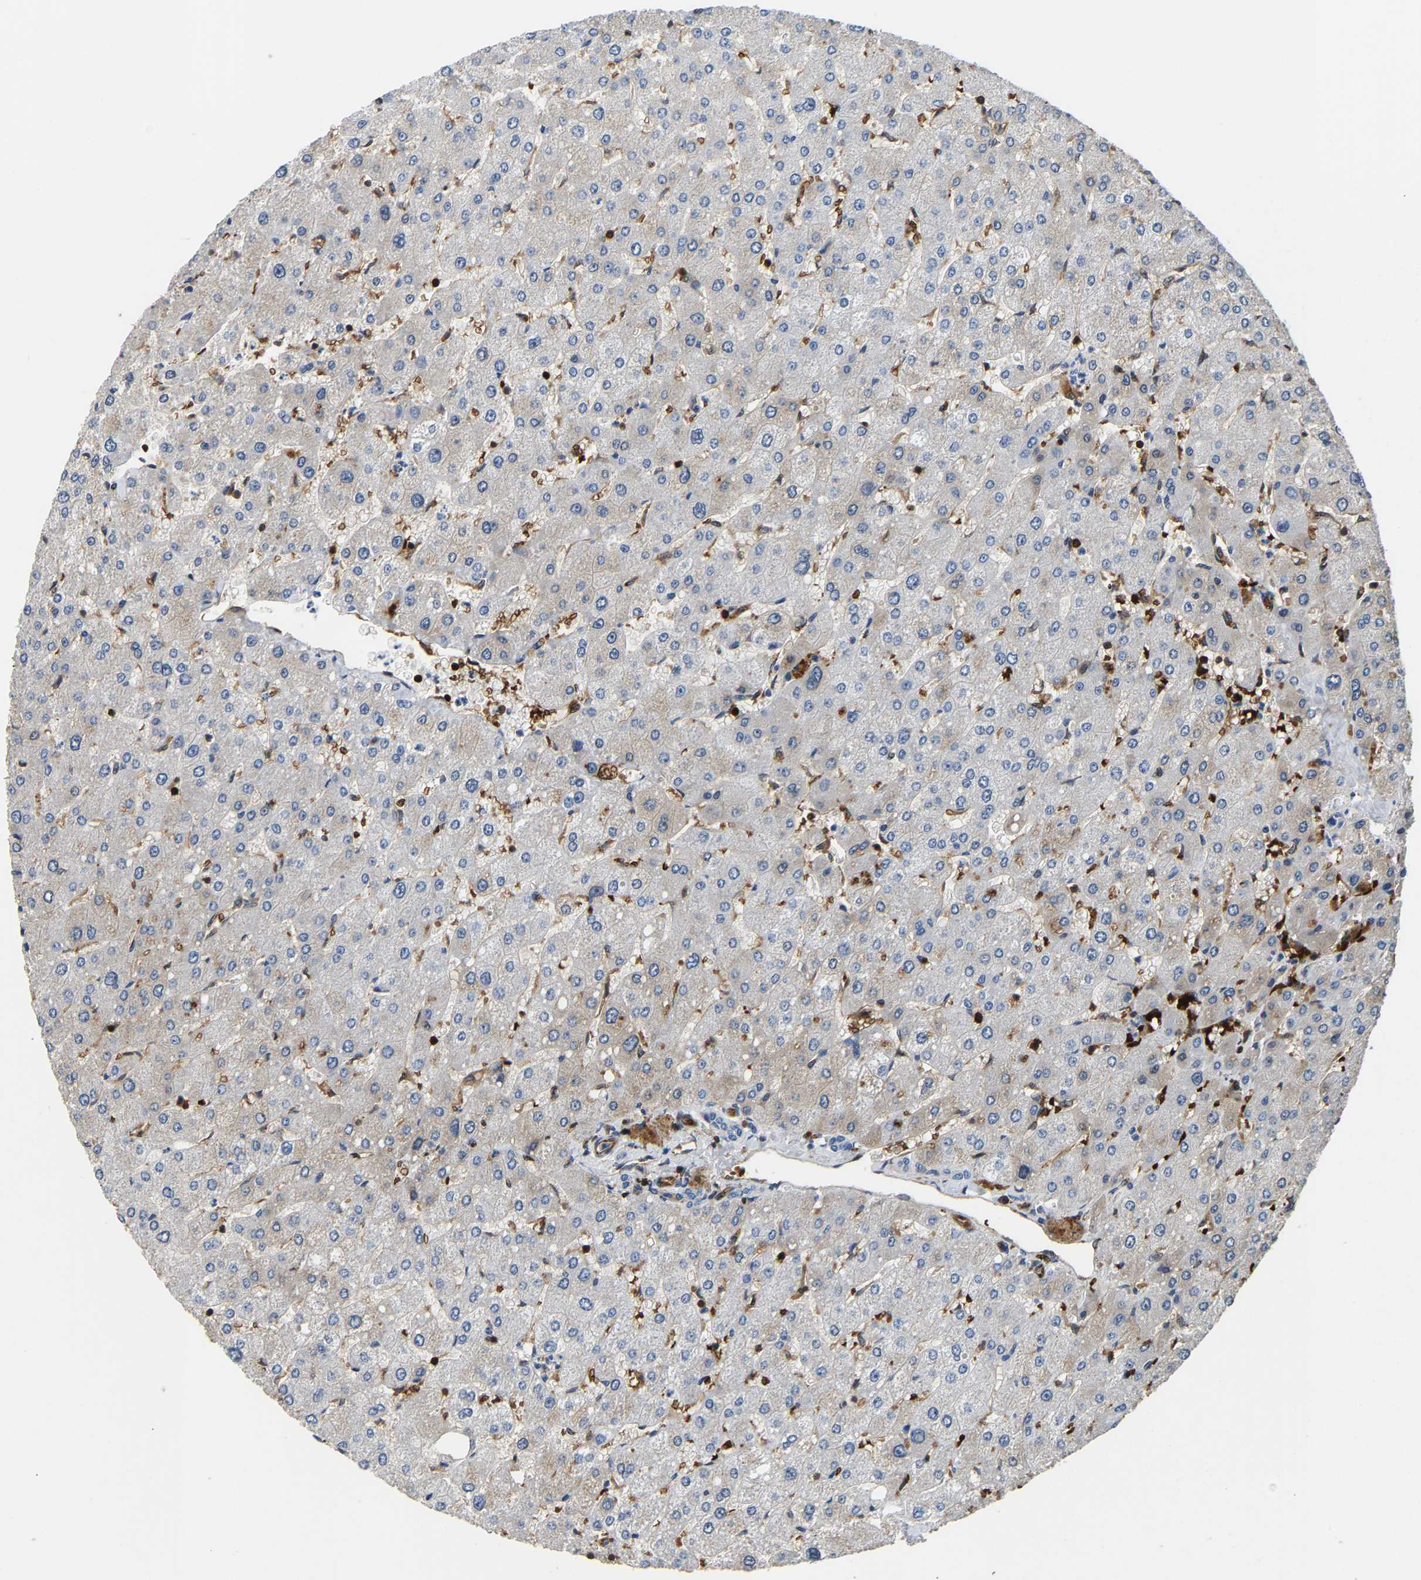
{"staining": {"intensity": "negative", "quantity": "none", "location": "none"}, "tissue": "liver", "cell_type": "Cholangiocytes", "image_type": "normal", "snomed": [{"axis": "morphology", "description": "Normal tissue, NOS"}, {"axis": "topography", "description": "Liver"}], "caption": "DAB immunohistochemical staining of unremarkable liver displays no significant expression in cholangiocytes.", "gene": "GIMAP7", "patient": {"sex": "male", "age": 55}}